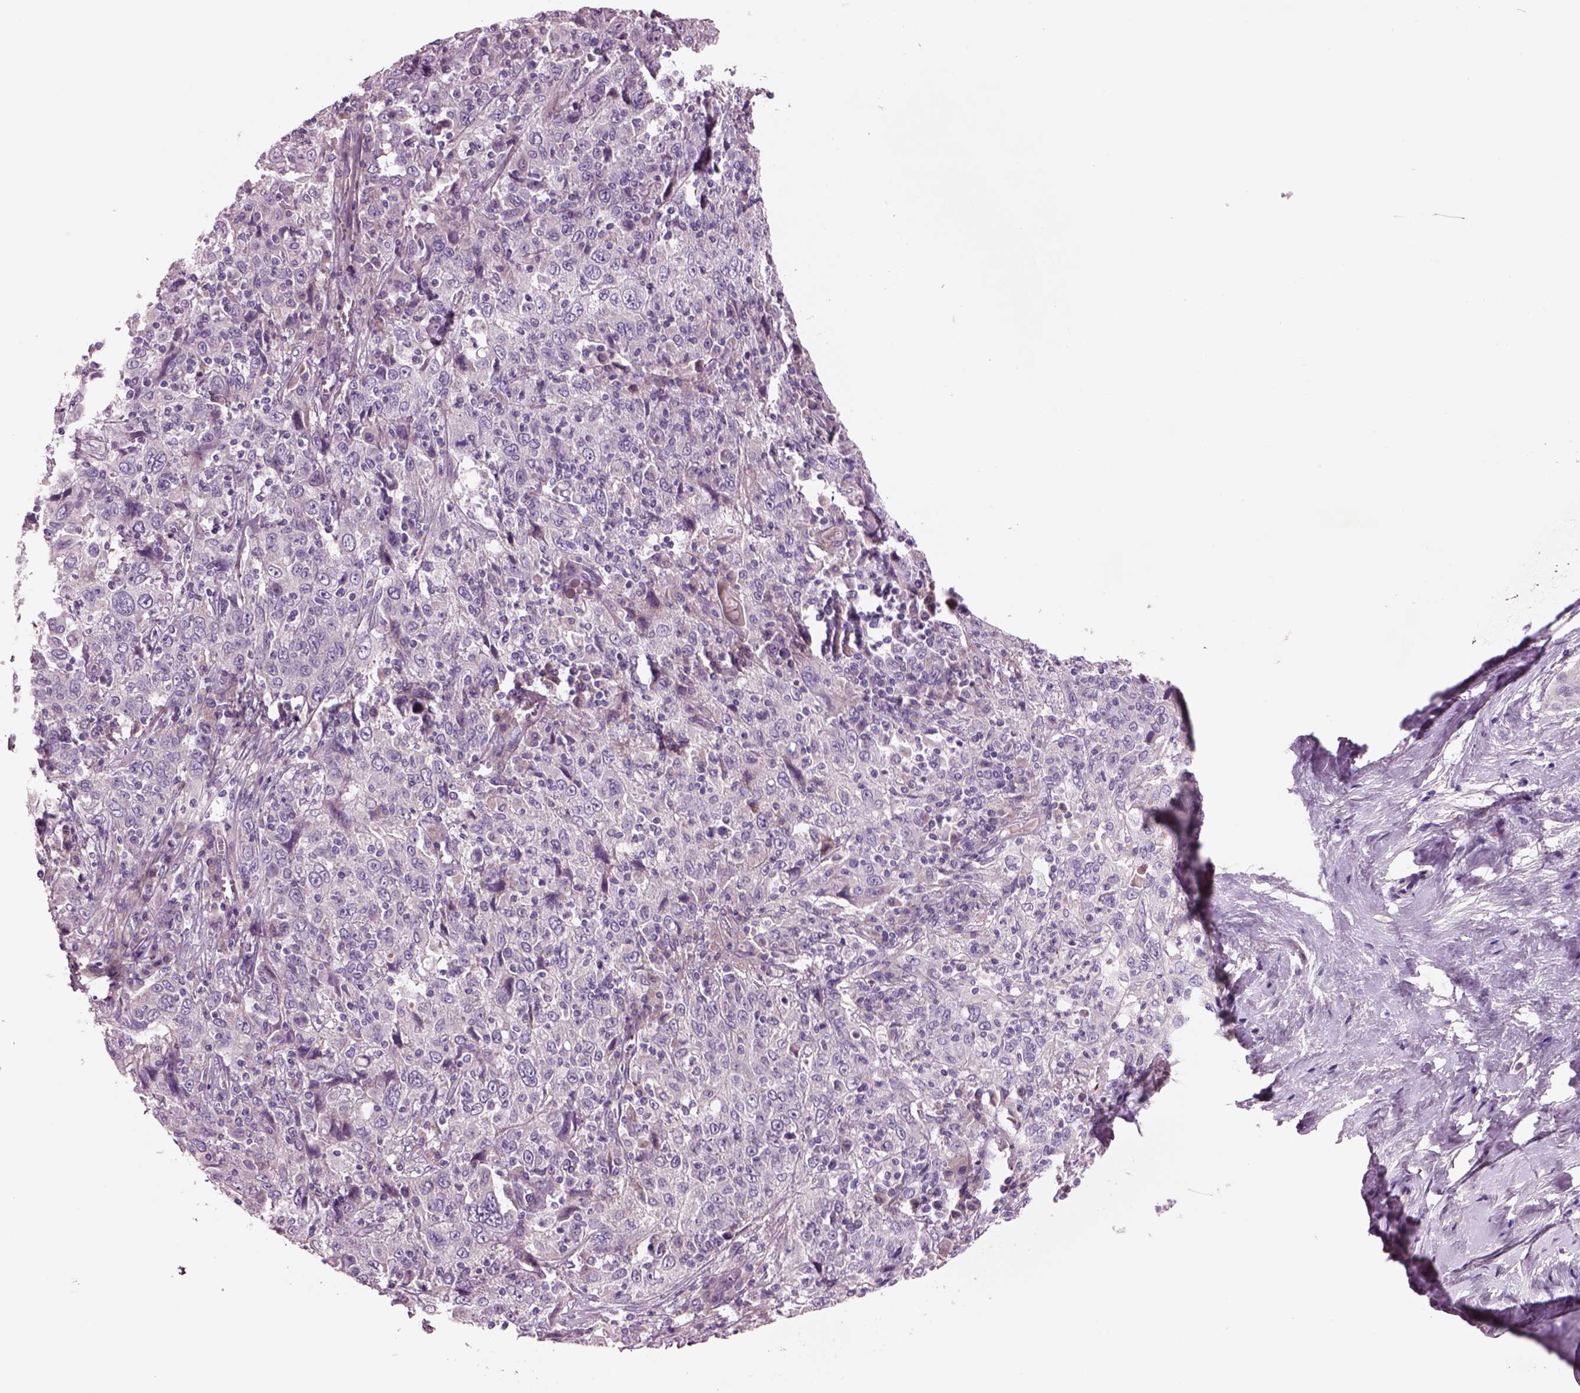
{"staining": {"intensity": "negative", "quantity": "none", "location": "none"}, "tissue": "cervical cancer", "cell_type": "Tumor cells", "image_type": "cancer", "snomed": [{"axis": "morphology", "description": "Squamous cell carcinoma, NOS"}, {"axis": "topography", "description": "Cervix"}], "caption": "Immunohistochemistry (IHC) image of human cervical squamous cell carcinoma stained for a protein (brown), which shows no expression in tumor cells. (Brightfield microscopy of DAB immunohistochemistry (IHC) at high magnification).", "gene": "PLPP7", "patient": {"sex": "female", "age": 46}}